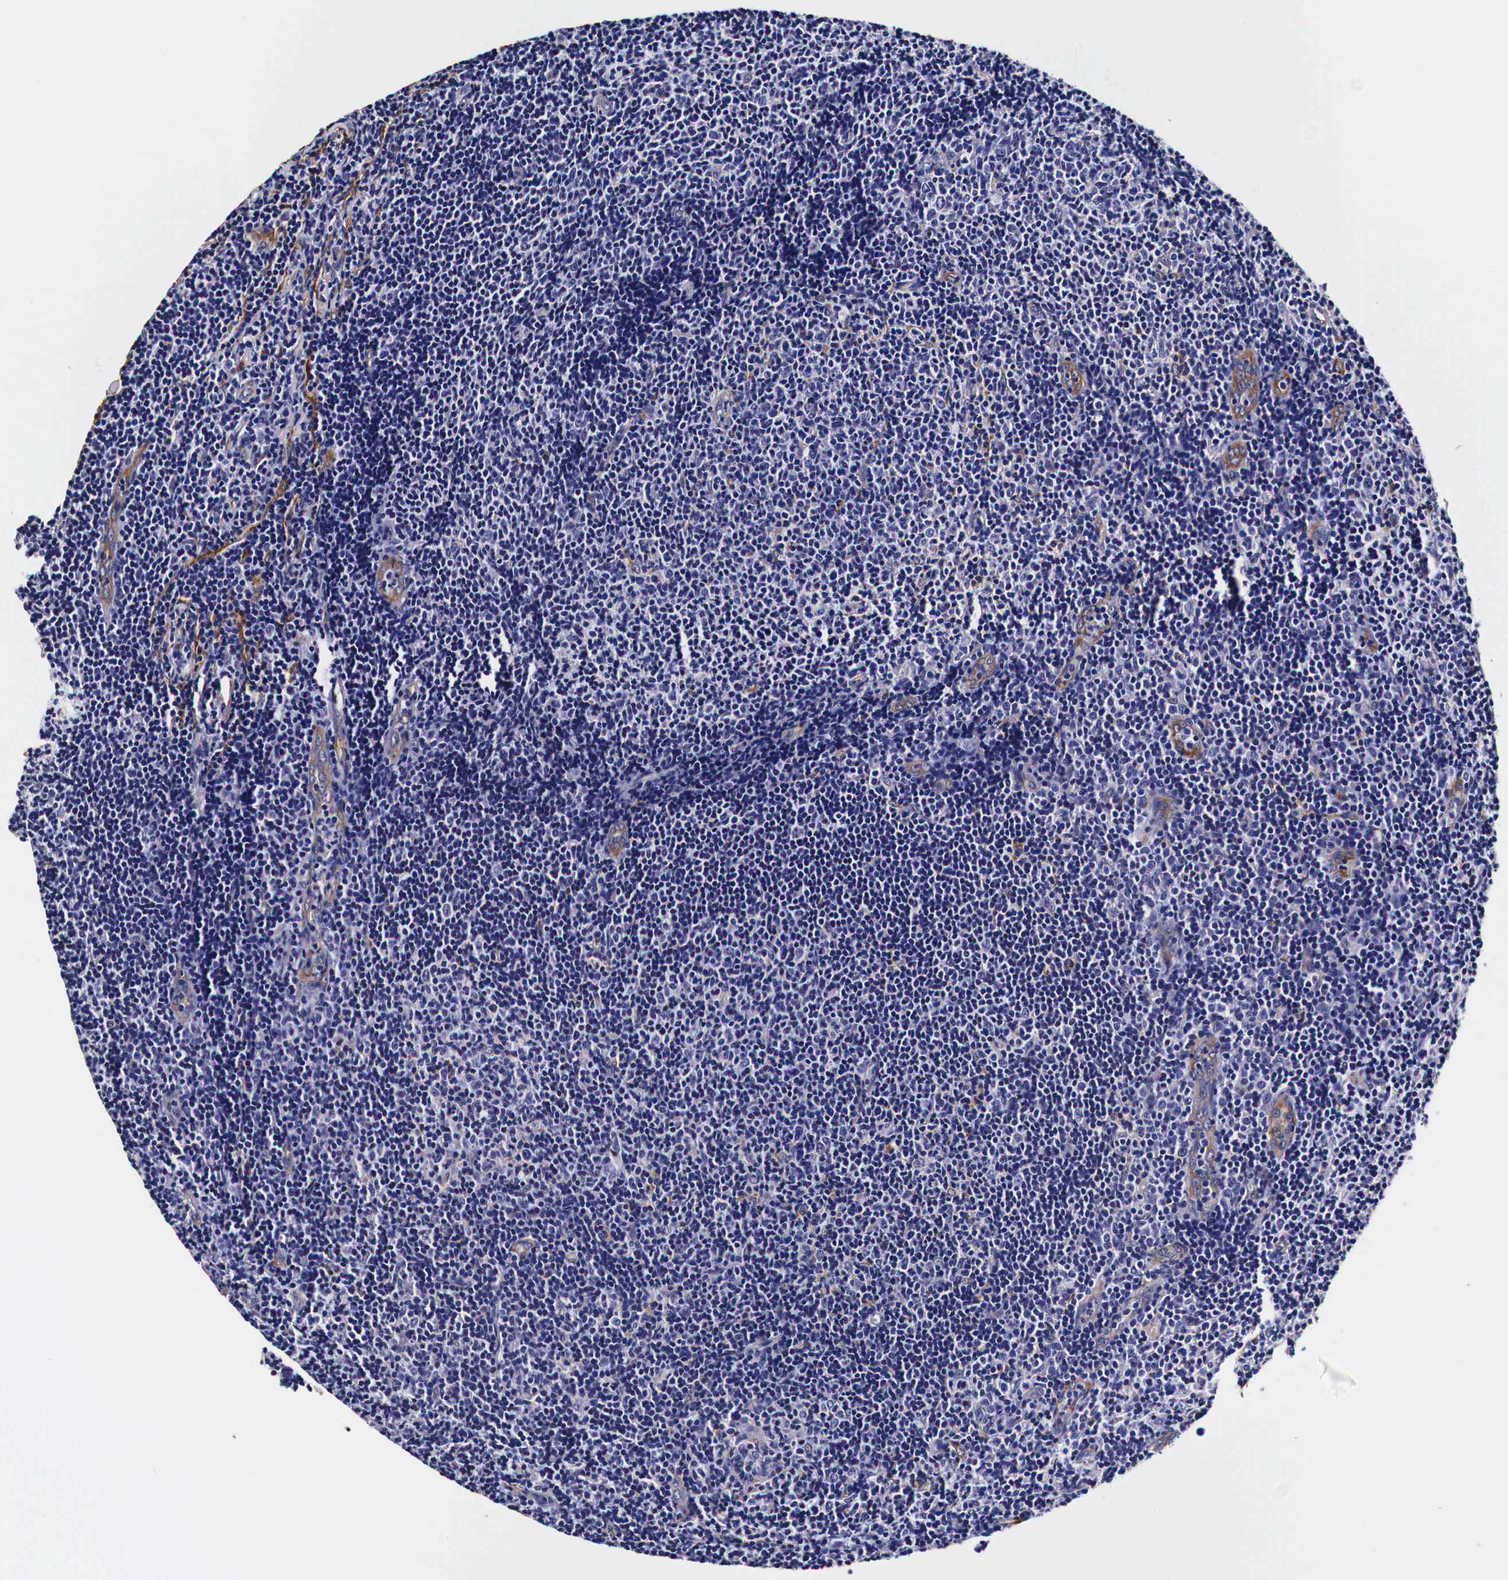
{"staining": {"intensity": "negative", "quantity": "none", "location": "none"}, "tissue": "lymphoma", "cell_type": "Tumor cells", "image_type": "cancer", "snomed": [{"axis": "morphology", "description": "Malignant lymphoma, non-Hodgkin's type, Low grade"}, {"axis": "topography", "description": "Lymph node"}], "caption": "Photomicrograph shows no significant protein staining in tumor cells of lymphoma. Brightfield microscopy of immunohistochemistry (IHC) stained with DAB (brown) and hematoxylin (blue), captured at high magnification.", "gene": "HSPB1", "patient": {"sex": "male", "age": 49}}